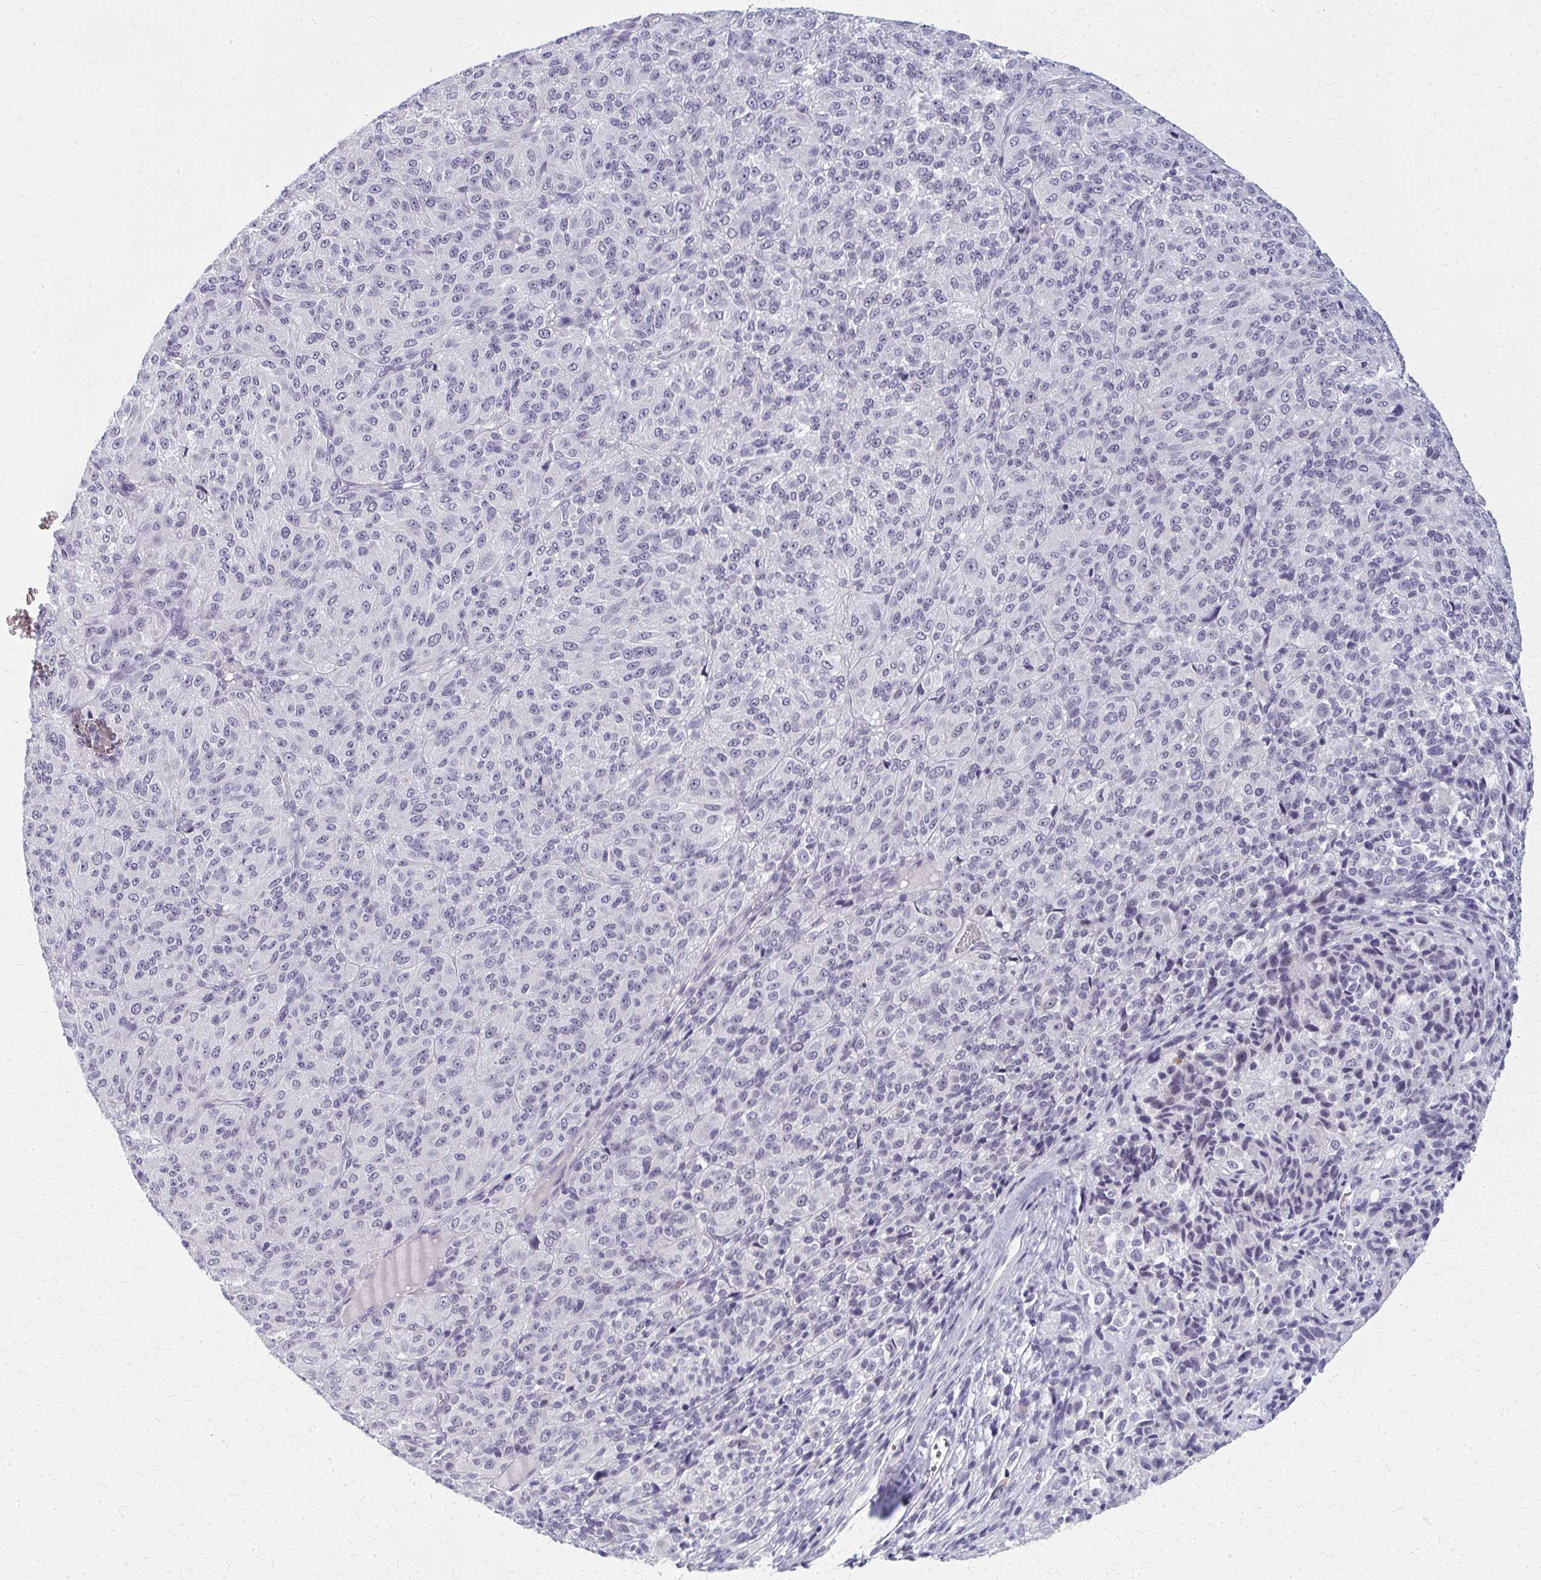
{"staining": {"intensity": "negative", "quantity": "none", "location": "none"}, "tissue": "melanoma", "cell_type": "Tumor cells", "image_type": "cancer", "snomed": [{"axis": "morphology", "description": "Malignant melanoma, Metastatic site"}, {"axis": "topography", "description": "Brain"}], "caption": "This is a micrograph of immunohistochemistry (IHC) staining of malignant melanoma (metastatic site), which shows no staining in tumor cells.", "gene": "CASQ2", "patient": {"sex": "female", "age": 56}}